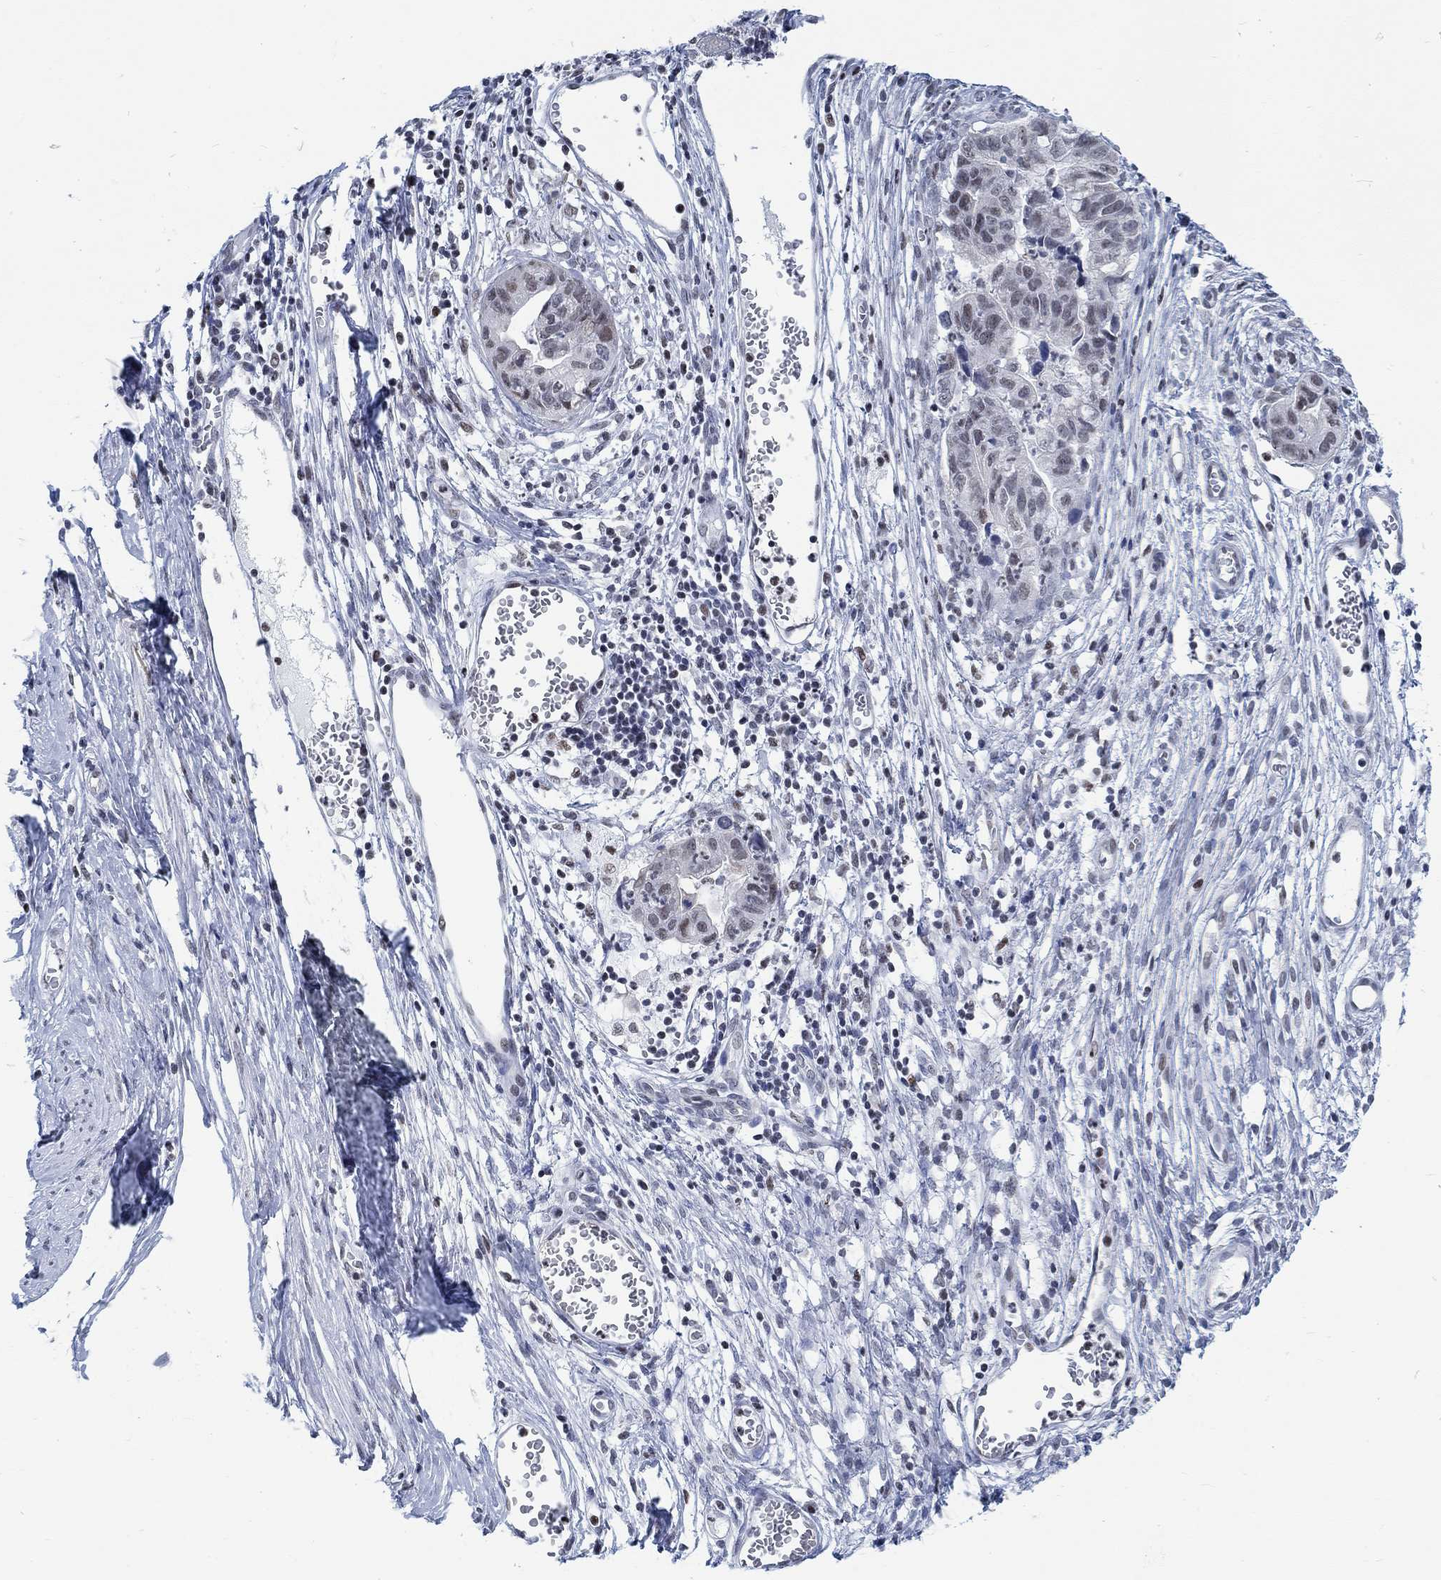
{"staining": {"intensity": "negative", "quantity": "none", "location": "none"}, "tissue": "cervical cancer", "cell_type": "Tumor cells", "image_type": "cancer", "snomed": [{"axis": "morphology", "description": "Adenocarcinoma, NOS"}, {"axis": "topography", "description": "Cervix"}], "caption": "This is an immunohistochemistry photomicrograph of human adenocarcinoma (cervical). There is no expression in tumor cells.", "gene": "KCNH8", "patient": {"sex": "female", "age": 44}}